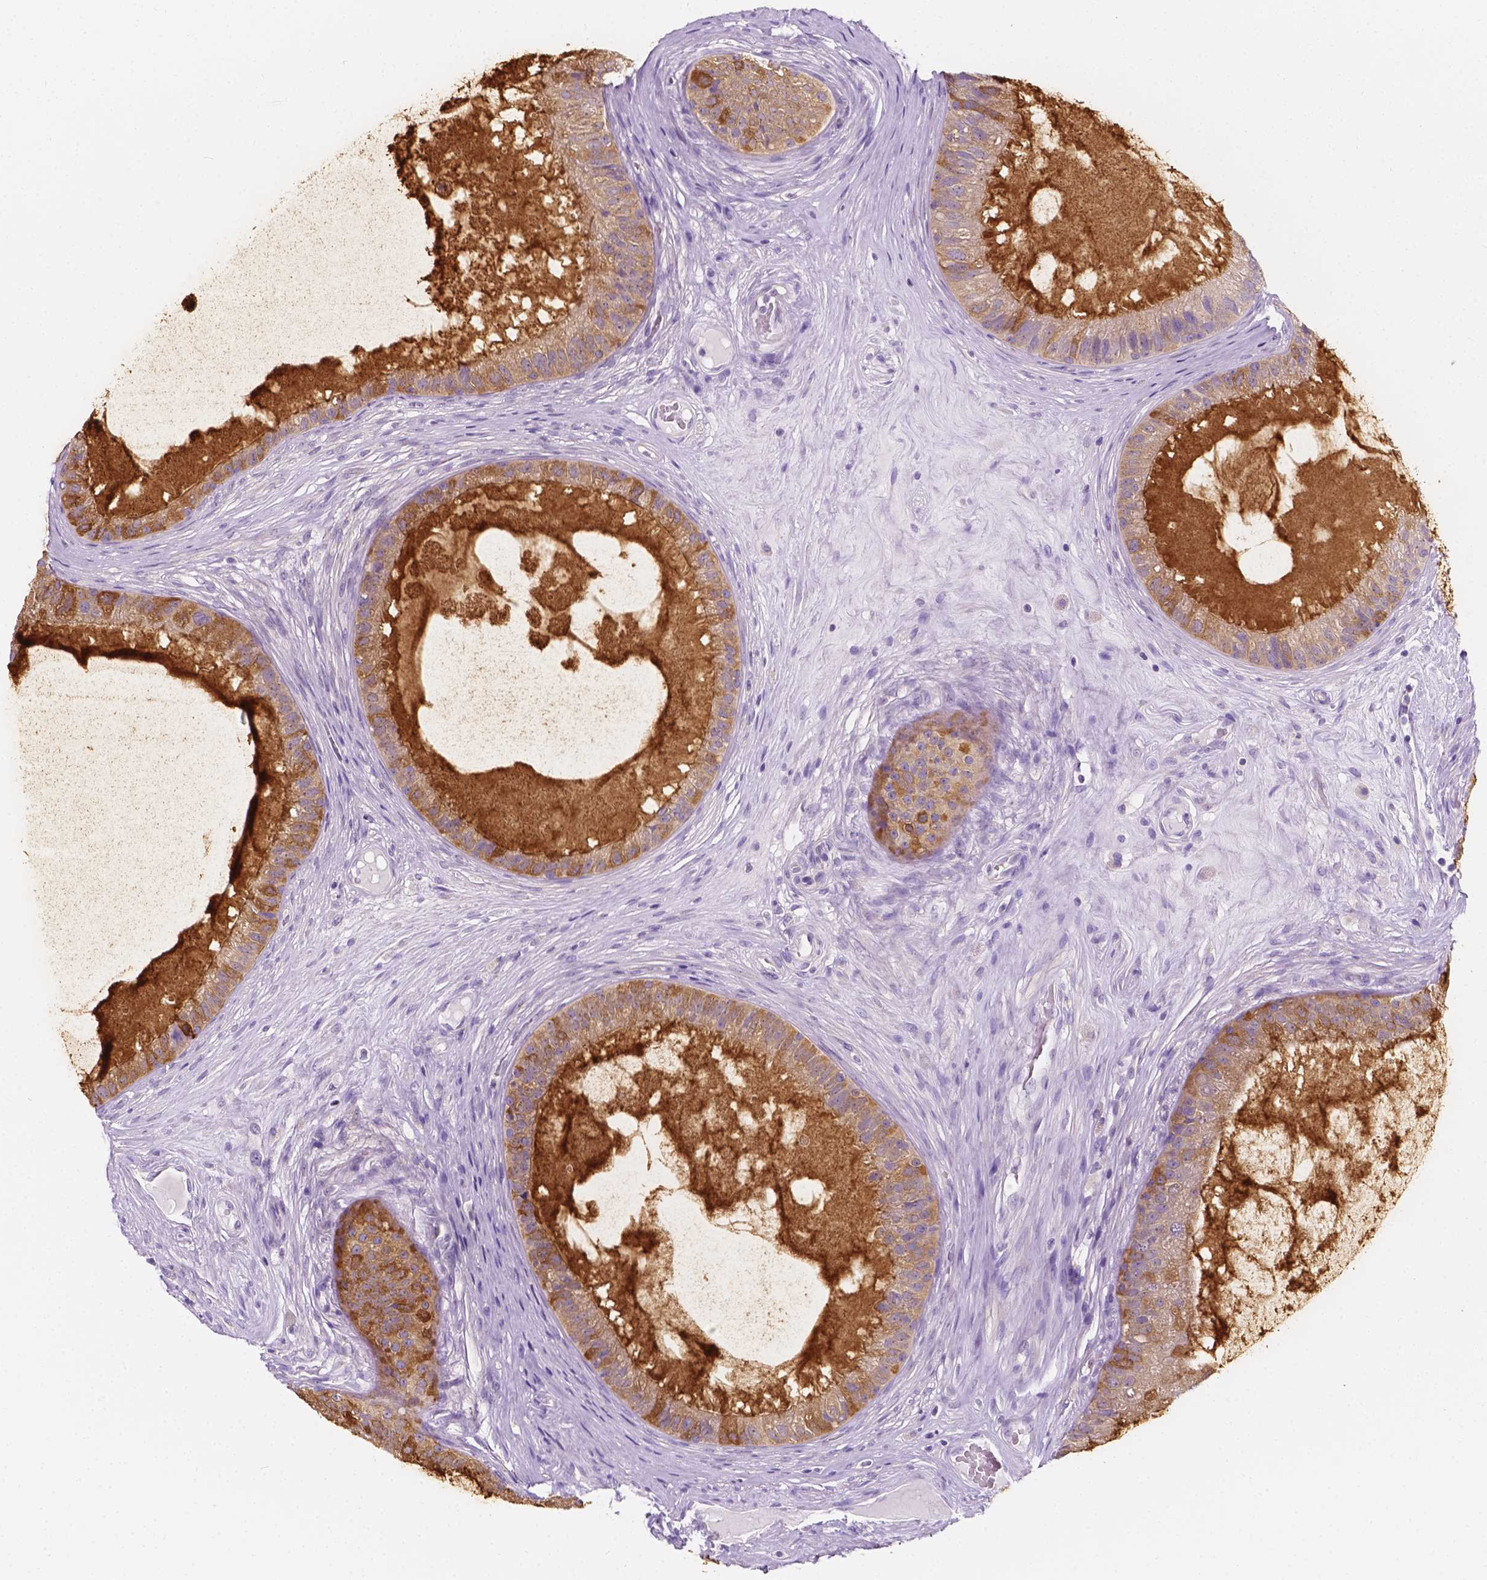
{"staining": {"intensity": "weak", "quantity": "25%-75%", "location": "cytoplasmic/membranous"}, "tissue": "epididymis", "cell_type": "Glandular cells", "image_type": "normal", "snomed": [{"axis": "morphology", "description": "Normal tissue, NOS"}, {"axis": "topography", "description": "Epididymis"}], "caption": "A photomicrograph of epididymis stained for a protein exhibits weak cytoplasmic/membranous brown staining in glandular cells.", "gene": "SIRT2", "patient": {"sex": "male", "age": 59}}